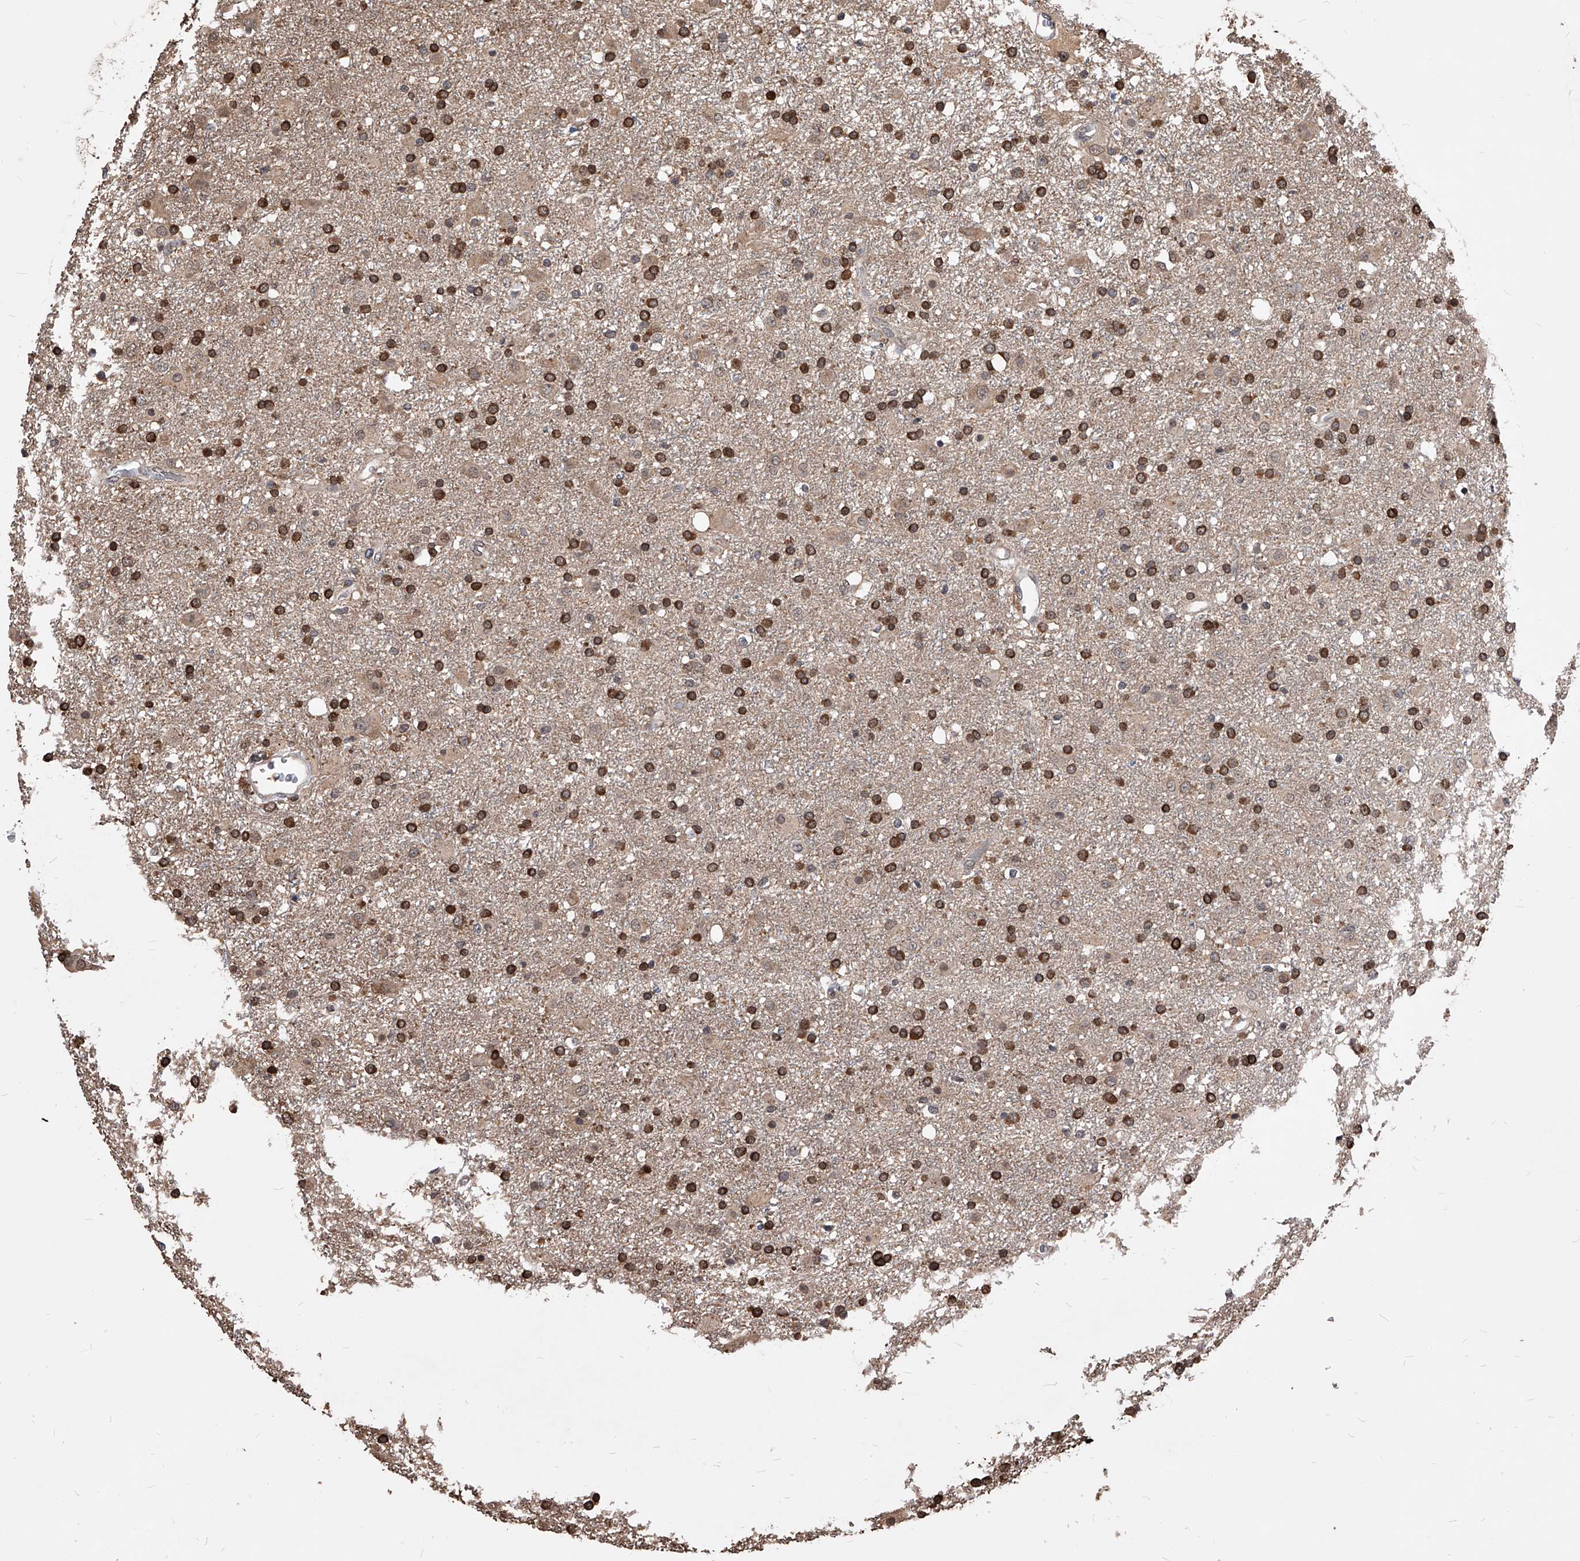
{"staining": {"intensity": "weak", "quantity": ">75%", "location": "cytoplasmic/membranous"}, "tissue": "glioma", "cell_type": "Tumor cells", "image_type": "cancer", "snomed": [{"axis": "morphology", "description": "Glioma, malignant, Low grade"}, {"axis": "topography", "description": "Brain"}], "caption": "A high-resolution image shows IHC staining of glioma, which exhibits weak cytoplasmic/membranous expression in approximately >75% of tumor cells. Using DAB (brown) and hematoxylin (blue) stains, captured at high magnification using brightfield microscopy.", "gene": "ID1", "patient": {"sex": "male", "age": 65}}